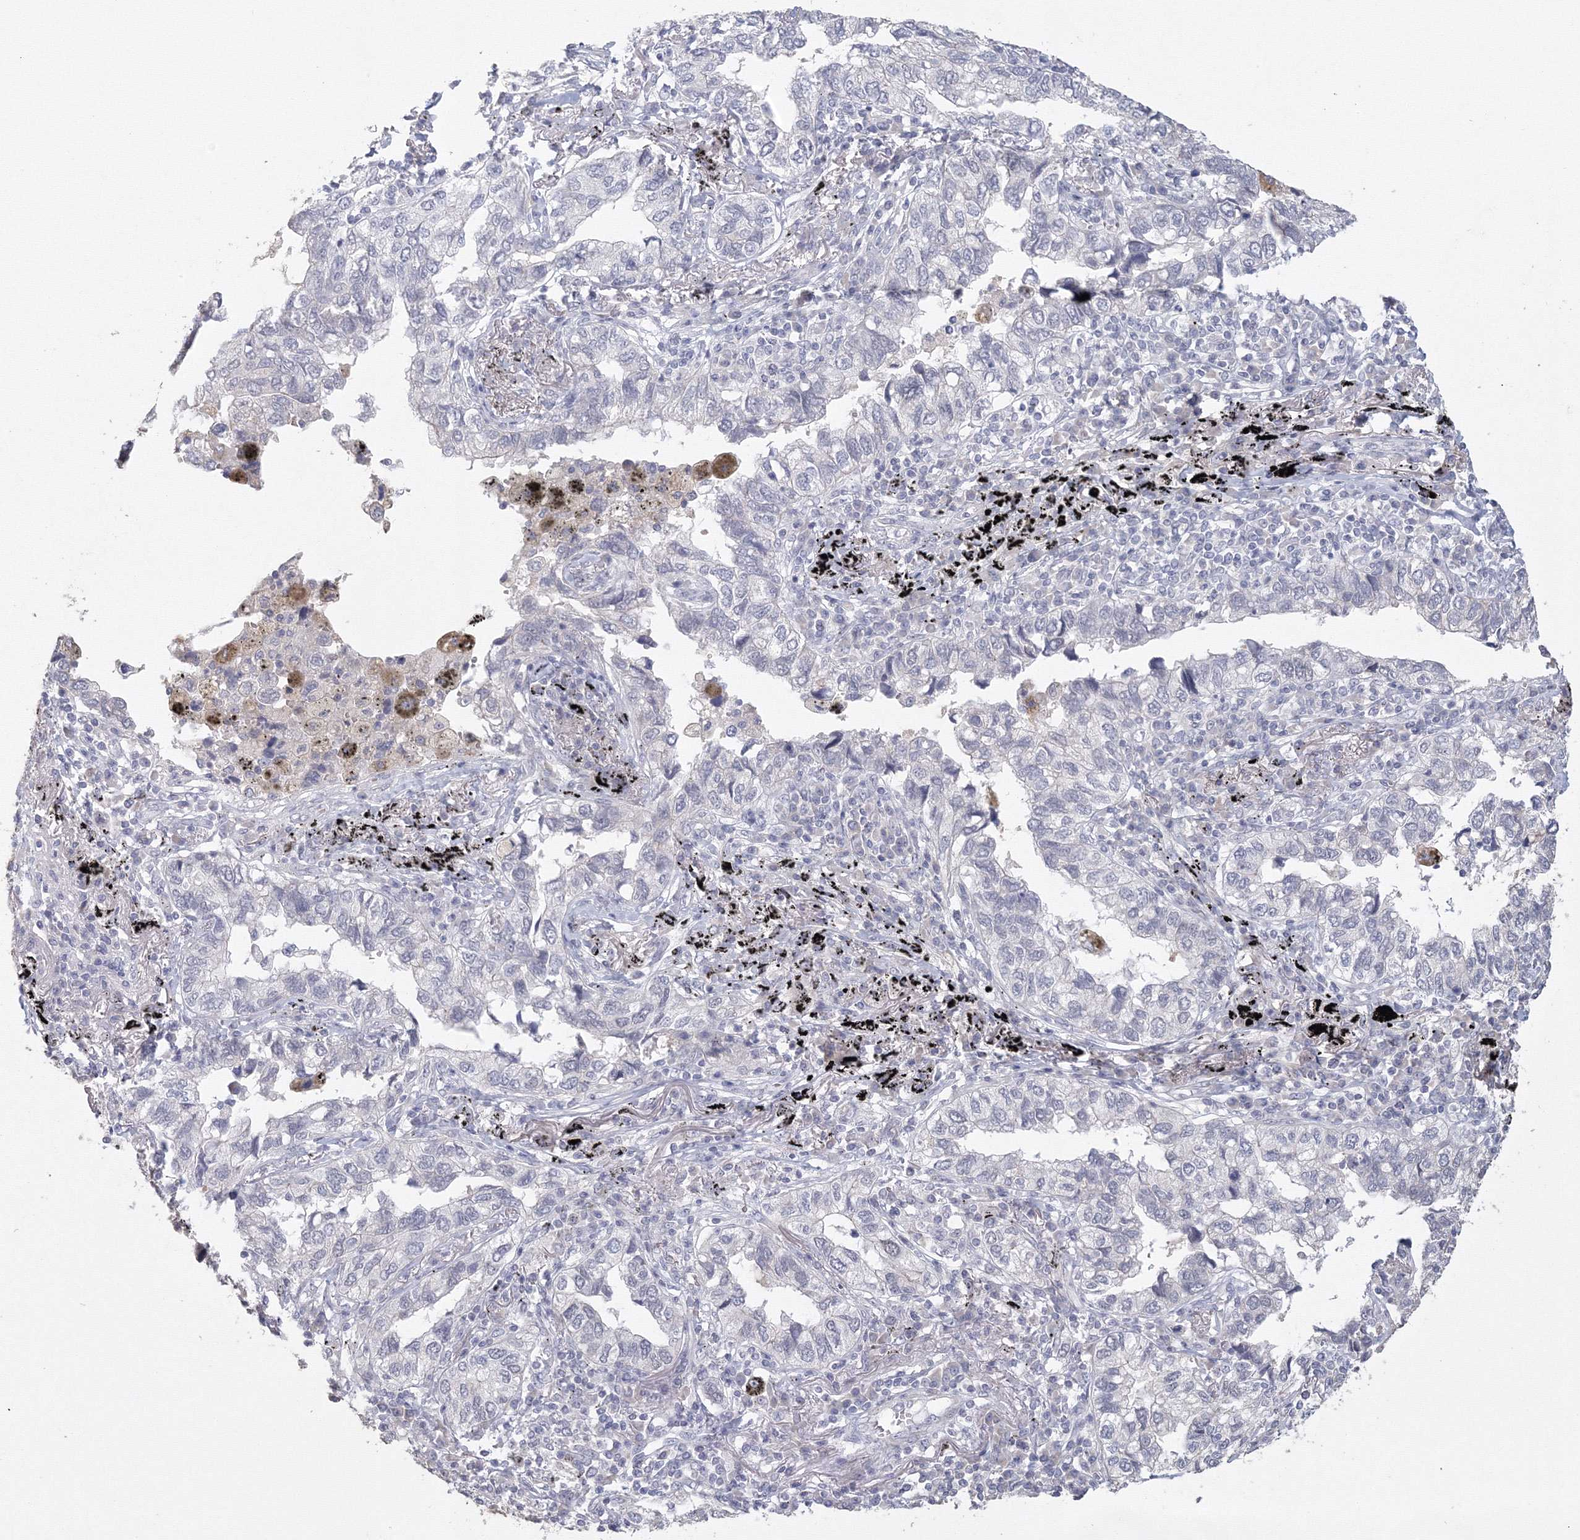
{"staining": {"intensity": "negative", "quantity": "none", "location": "none"}, "tissue": "lung cancer", "cell_type": "Tumor cells", "image_type": "cancer", "snomed": [{"axis": "morphology", "description": "Adenocarcinoma, NOS"}, {"axis": "topography", "description": "Lung"}], "caption": "A high-resolution micrograph shows IHC staining of adenocarcinoma (lung), which displays no significant positivity in tumor cells.", "gene": "TACC2", "patient": {"sex": "male", "age": 65}}